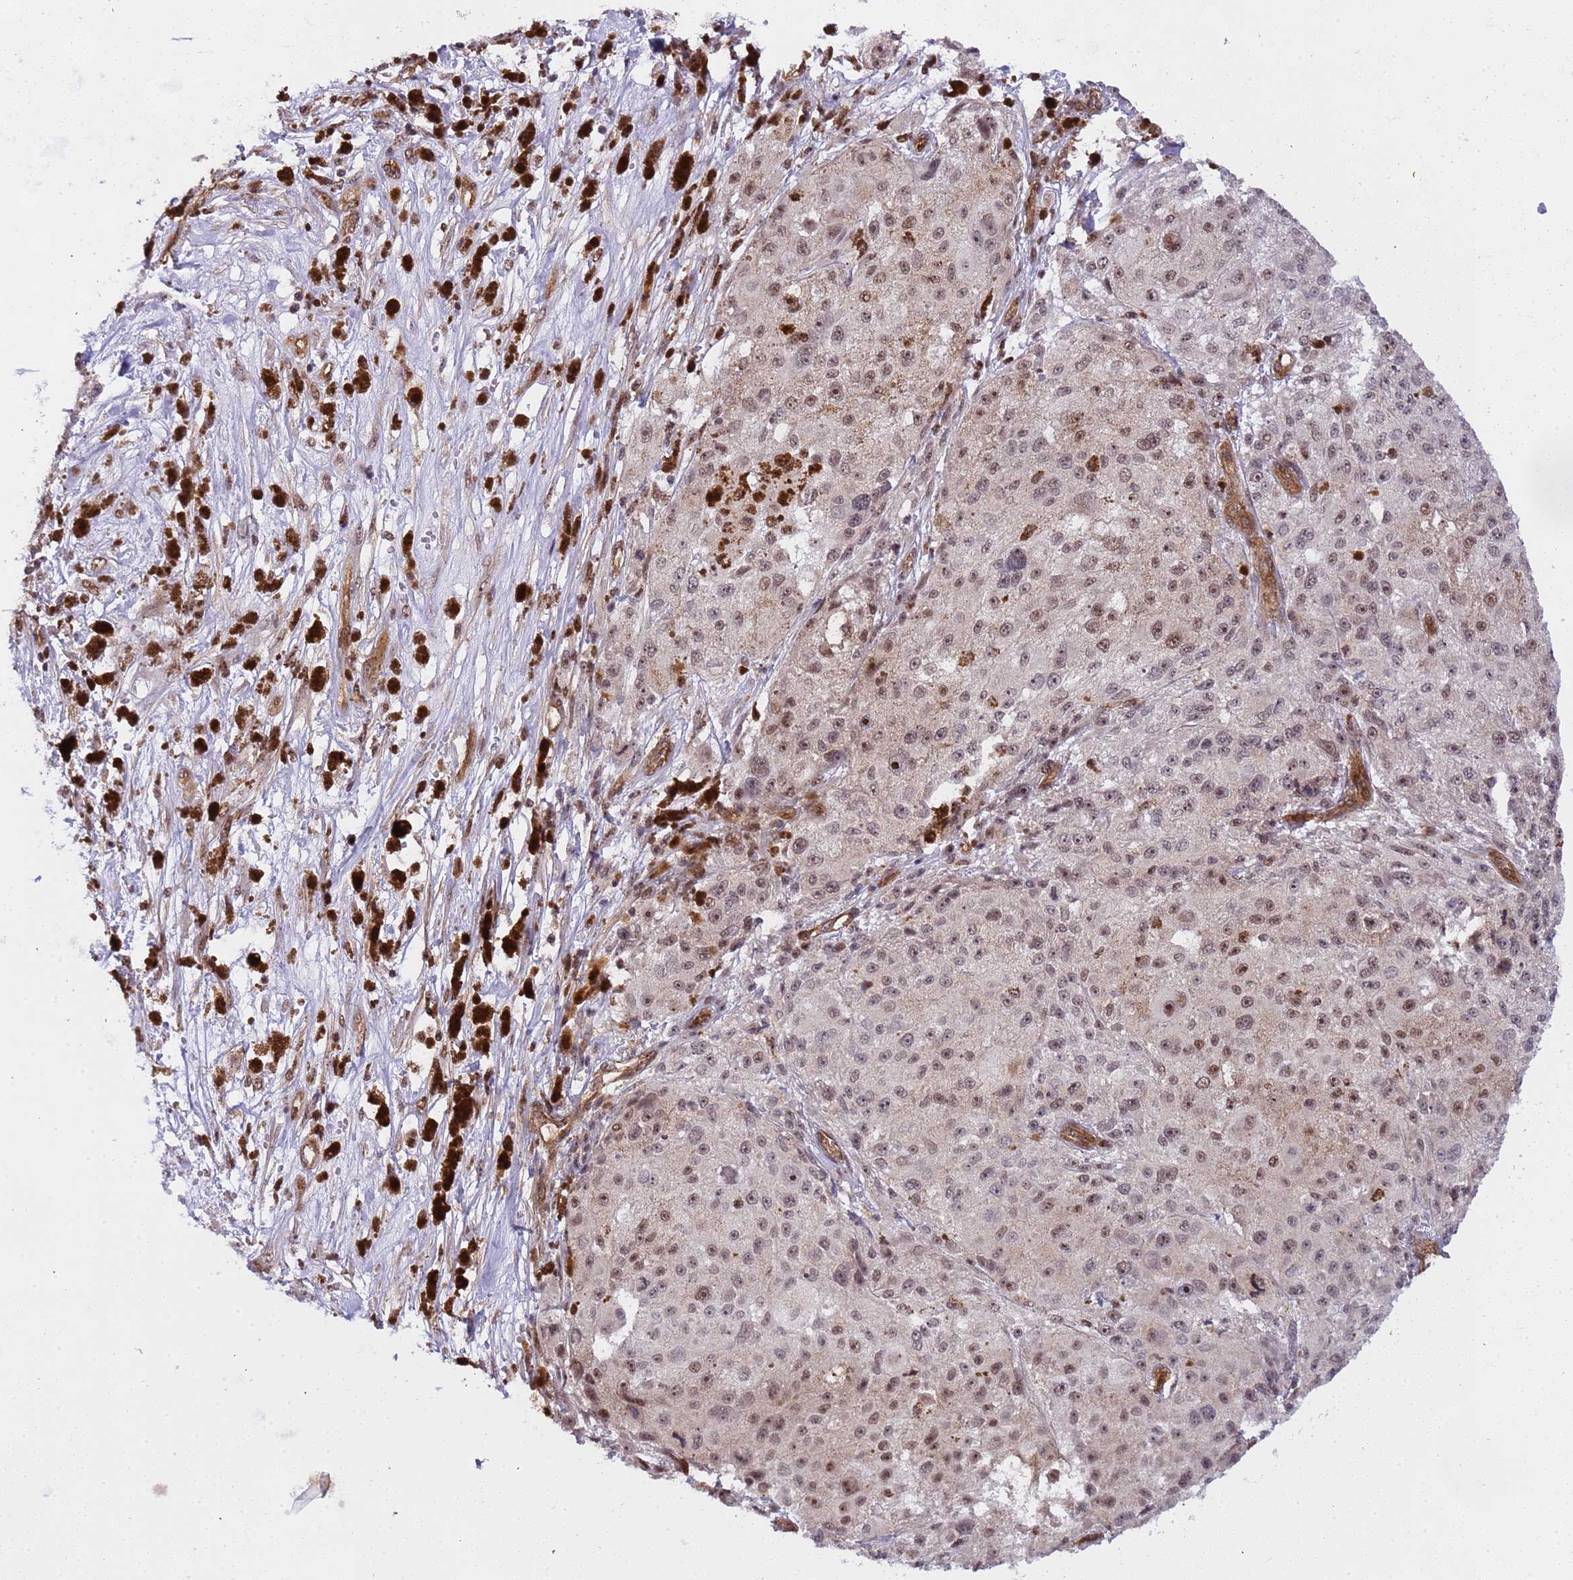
{"staining": {"intensity": "weak", "quantity": ">75%", "location": "nuclear"}, "tissue": "melanoma", "cell_type": "Tumor cells", "image_type": "cancer", "snomed": [{"axis": "morphology", "description": "Necrosis, NOS"}, {"axis": "morphology", "description": "Malignant melanoma, NOS"}, {"axis": "topography", "description": "Skin"}], "caption": "Melanoma stained for a protein (brown) demonstrates weak nuclear positive expression in about >75% of tumor cells.", "gene": "EMC2", "patient": {"sex": "female", "age": 87}}